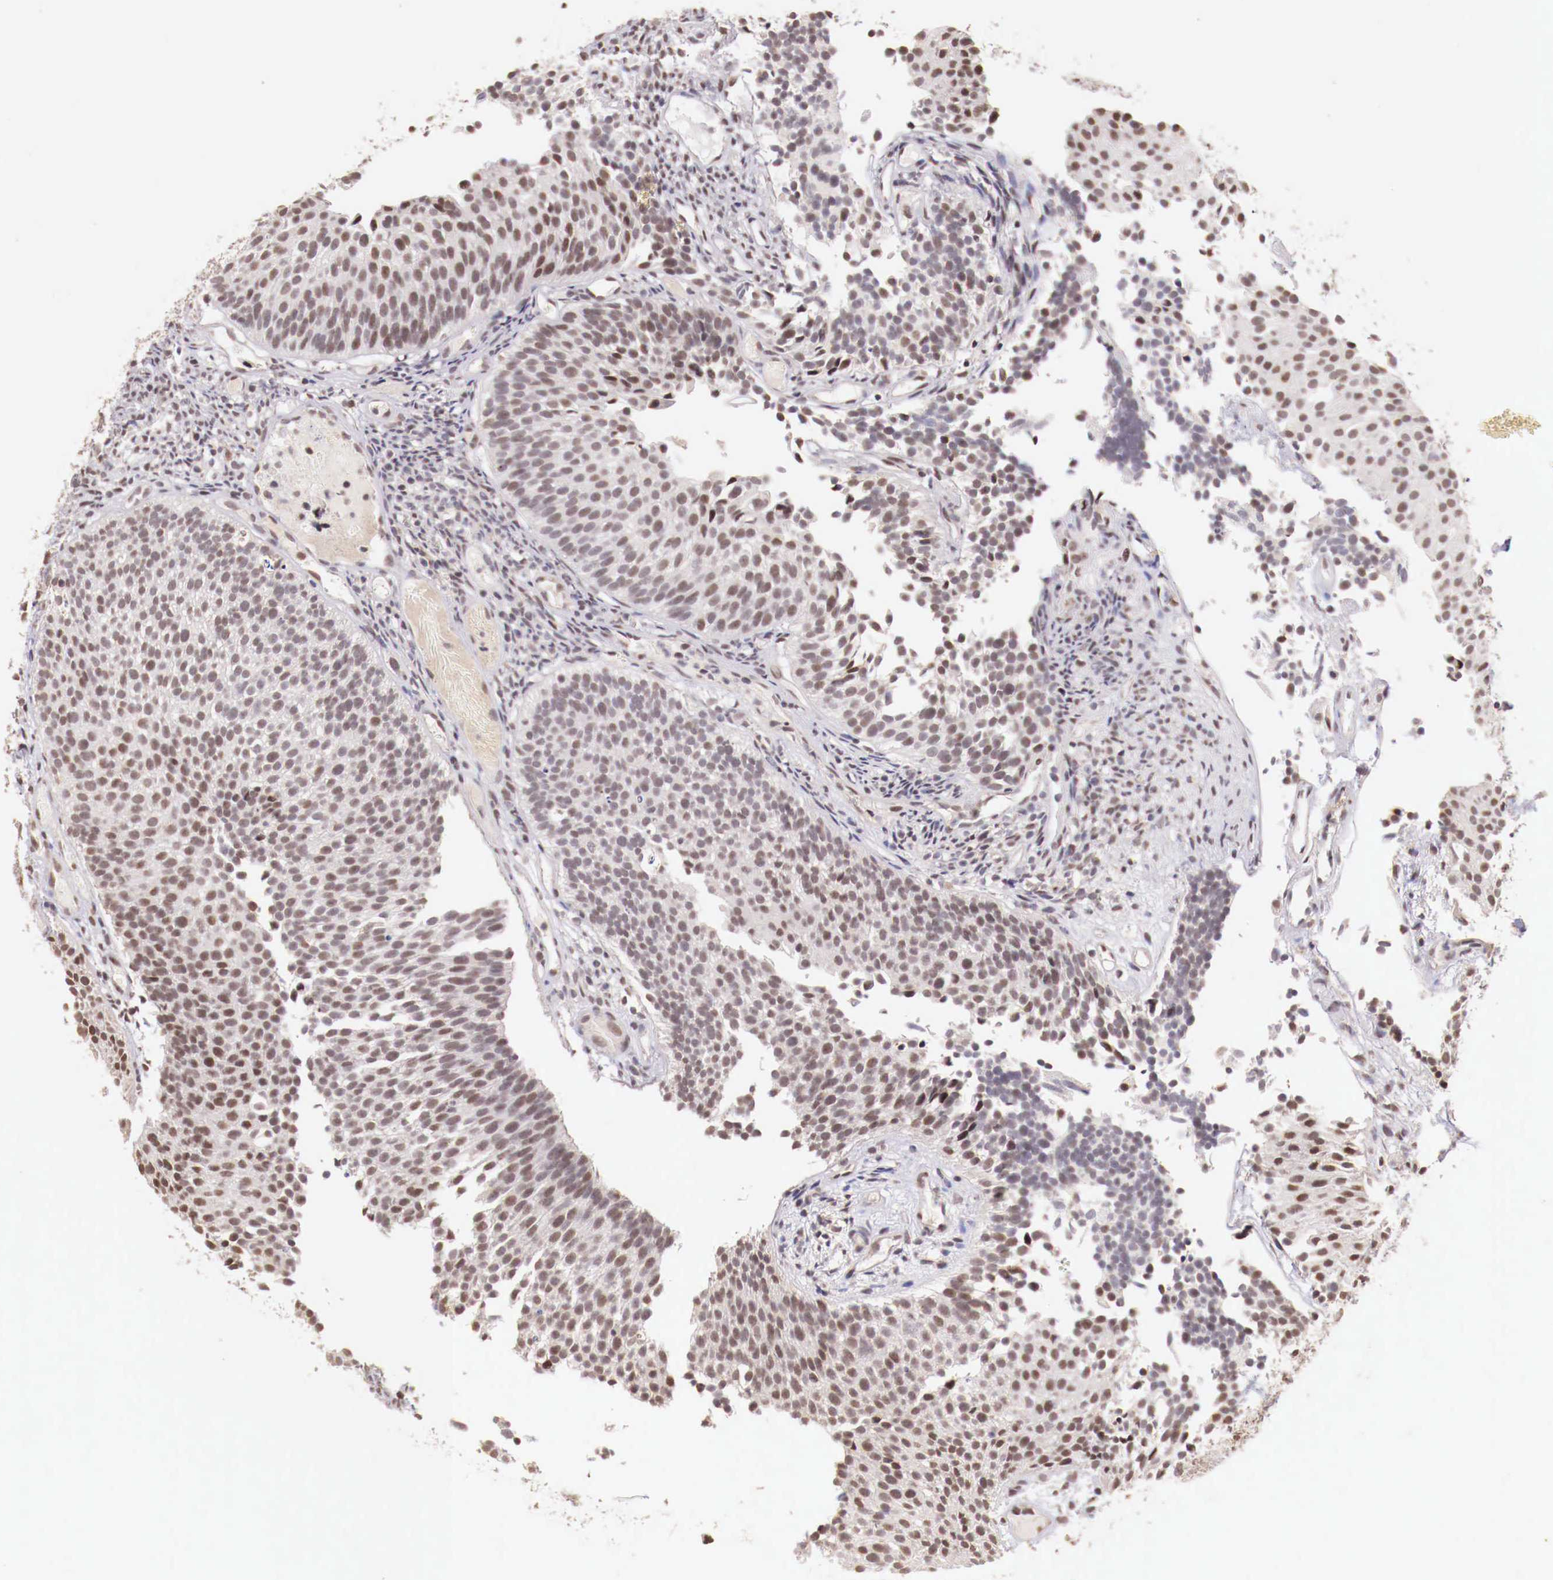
{"staining": {"intensity": "weak", "quantity": "25%-75%", "location": "nuclear"}, "tissue": "urothelial cancer", "cell_type": "Tumor cells", "image_type": "cancer", "snomed": [{"axis": "morphology", "description": "Urothelial carcinoma, Low grade"}, {"axis": "topography", "description": "Urinary bladder"}], "caption": "Low-grade urothelial carcinoma stained with DAB (3,3'-diaminobenzidine) immunohistochemistry shows low levels of weak nuclear positivity in about 25%-75% of tumor cells. (DAB IHC, brown staining for protein, blue staining for nuclei).", "gene": "SP1", "patient": {"sex": "male", "age": 85}}